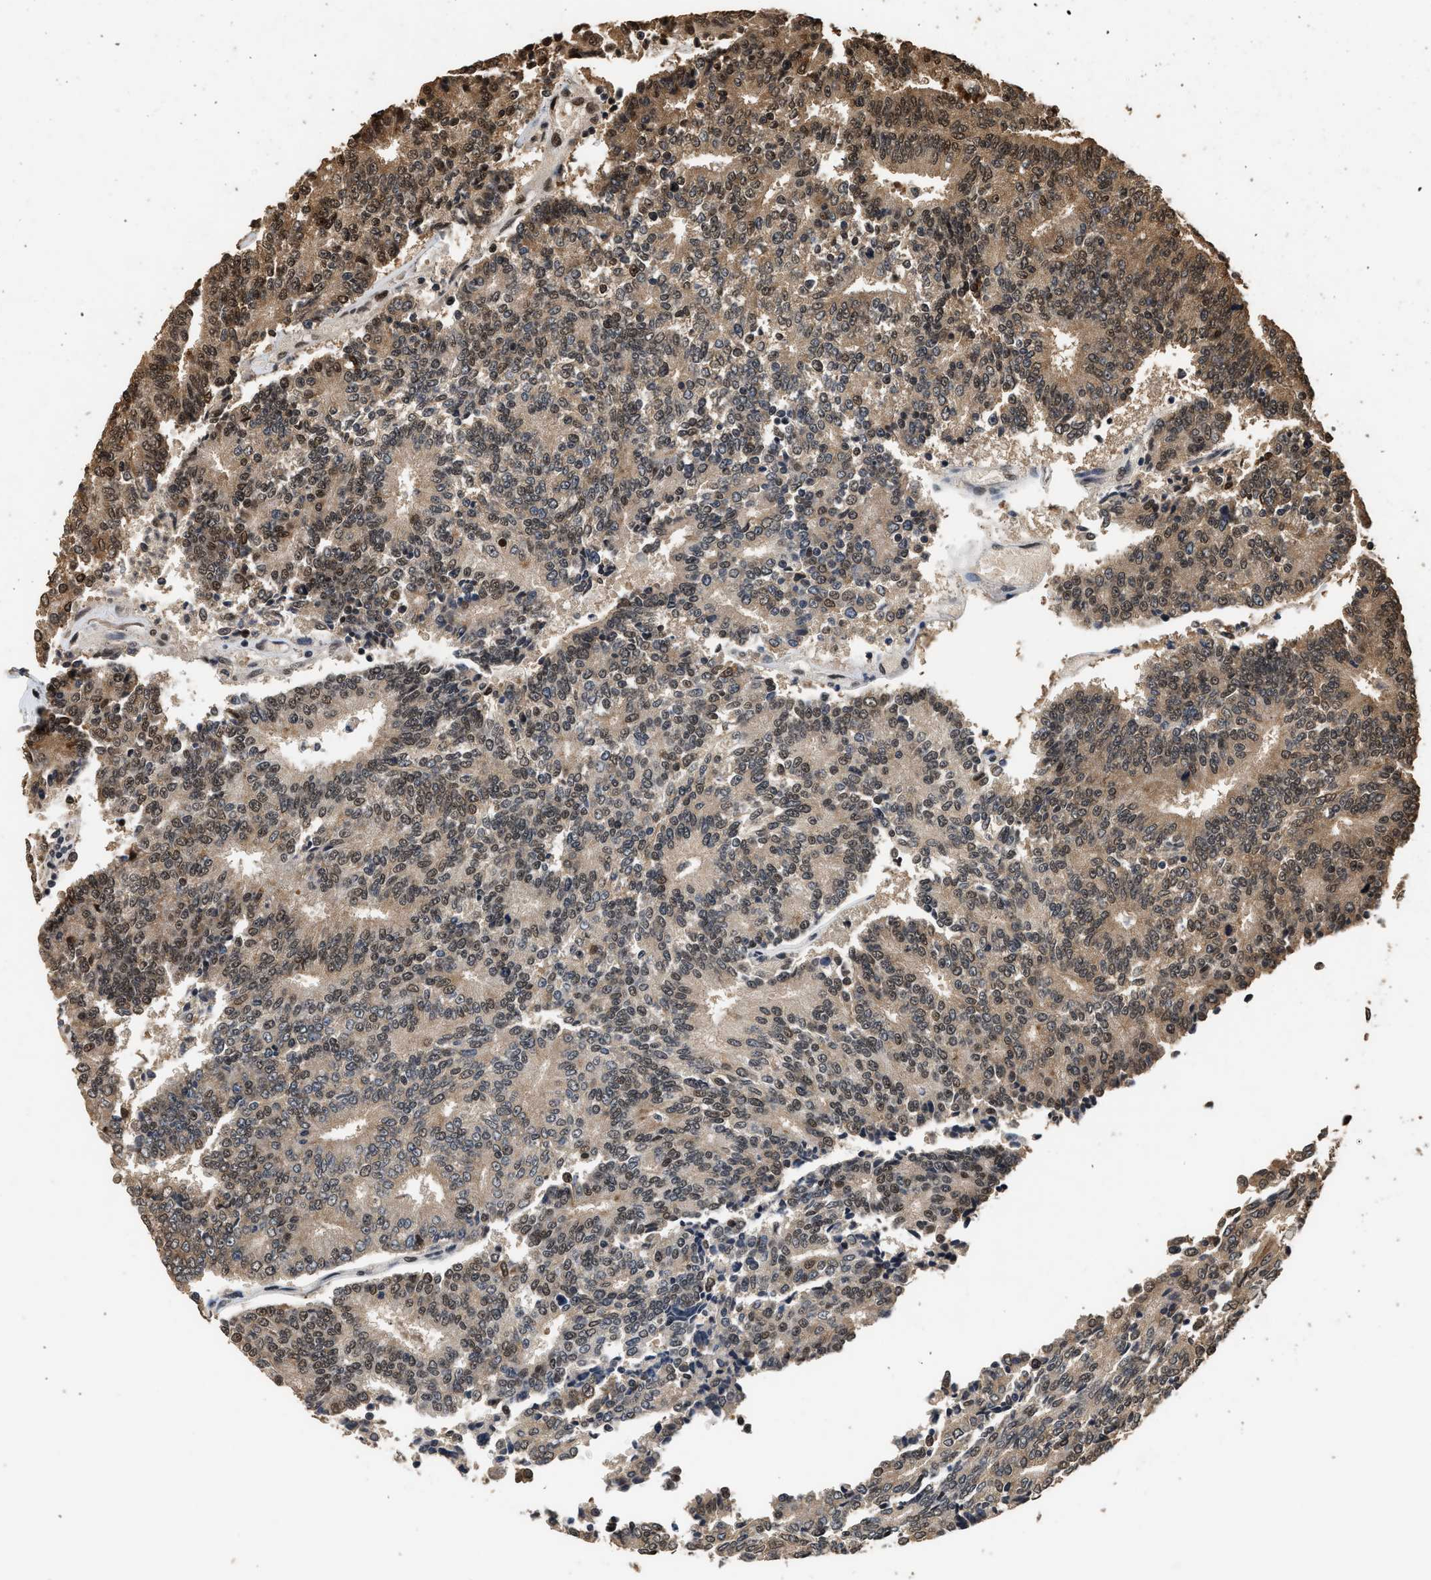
{"staining": {"intensity": "moderate", "quantity": ">75%", "location": "cytoplasmic/membranous,nuclear"}, "tissue": "prostate cancer", "cell_type": "Tumor cells", "image_type": "cancer", "snomed": [{"axis": "morphology", "description": "Normal tissue, NOS"}, {"axis": "morphology", "description": "Adenocarcinoma, High grade"}, {"axis": "topography", "description": "Prostate"}, {"axis": "topography", "description": "Seminal veicle"}], "caption": "An image showing moderate cytoplasmic/membranous and nuclear positivity in approximately >75% of tumor cells in prostate cancer, as visualized by brown immunohistochemical staining.", "gene": "PPP4R3B", "patient": {"sex": "male", "age": 55}}